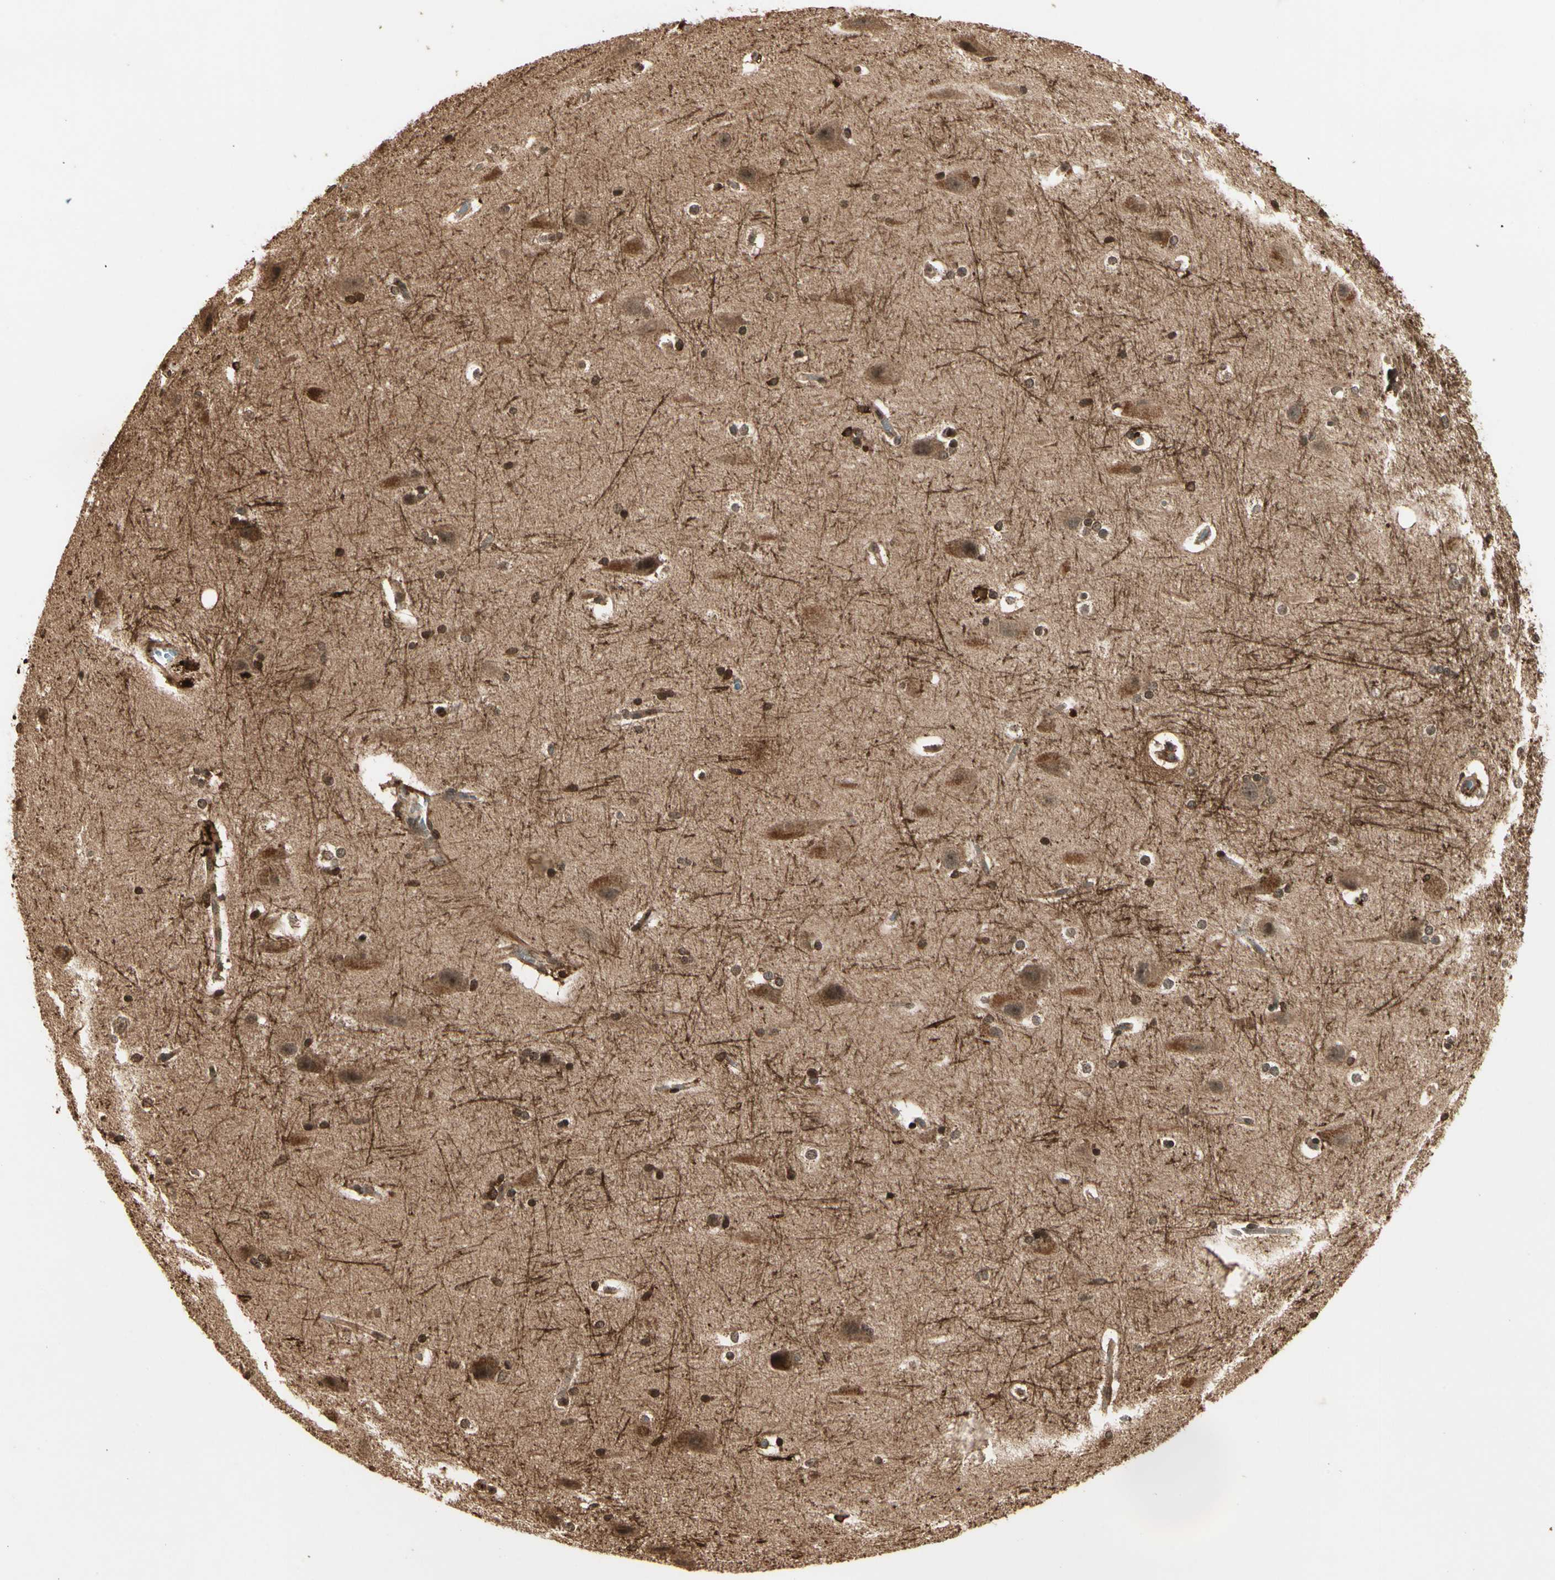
{"staining": {"intensity": "moderate", "quantity": ">75%", "location": "cytoplasmic/membranous,nuclear"}, "tissue": "hippocampus", "cell_type": "Glial cells", "image_type": "normal", "snomed": [{"axis": "morphology", "description": "Normal tissue, NOS"}, {"axis": "topography", "description": "Hippocampus"}], "caption": "Protein staining displays moderate cytoplasmic/membranous,nuclear expression in approximately >75% of glial cells in benign hippocampus.", "gene": "RFFL", "patient": {"sex": "female", "age": 19}}